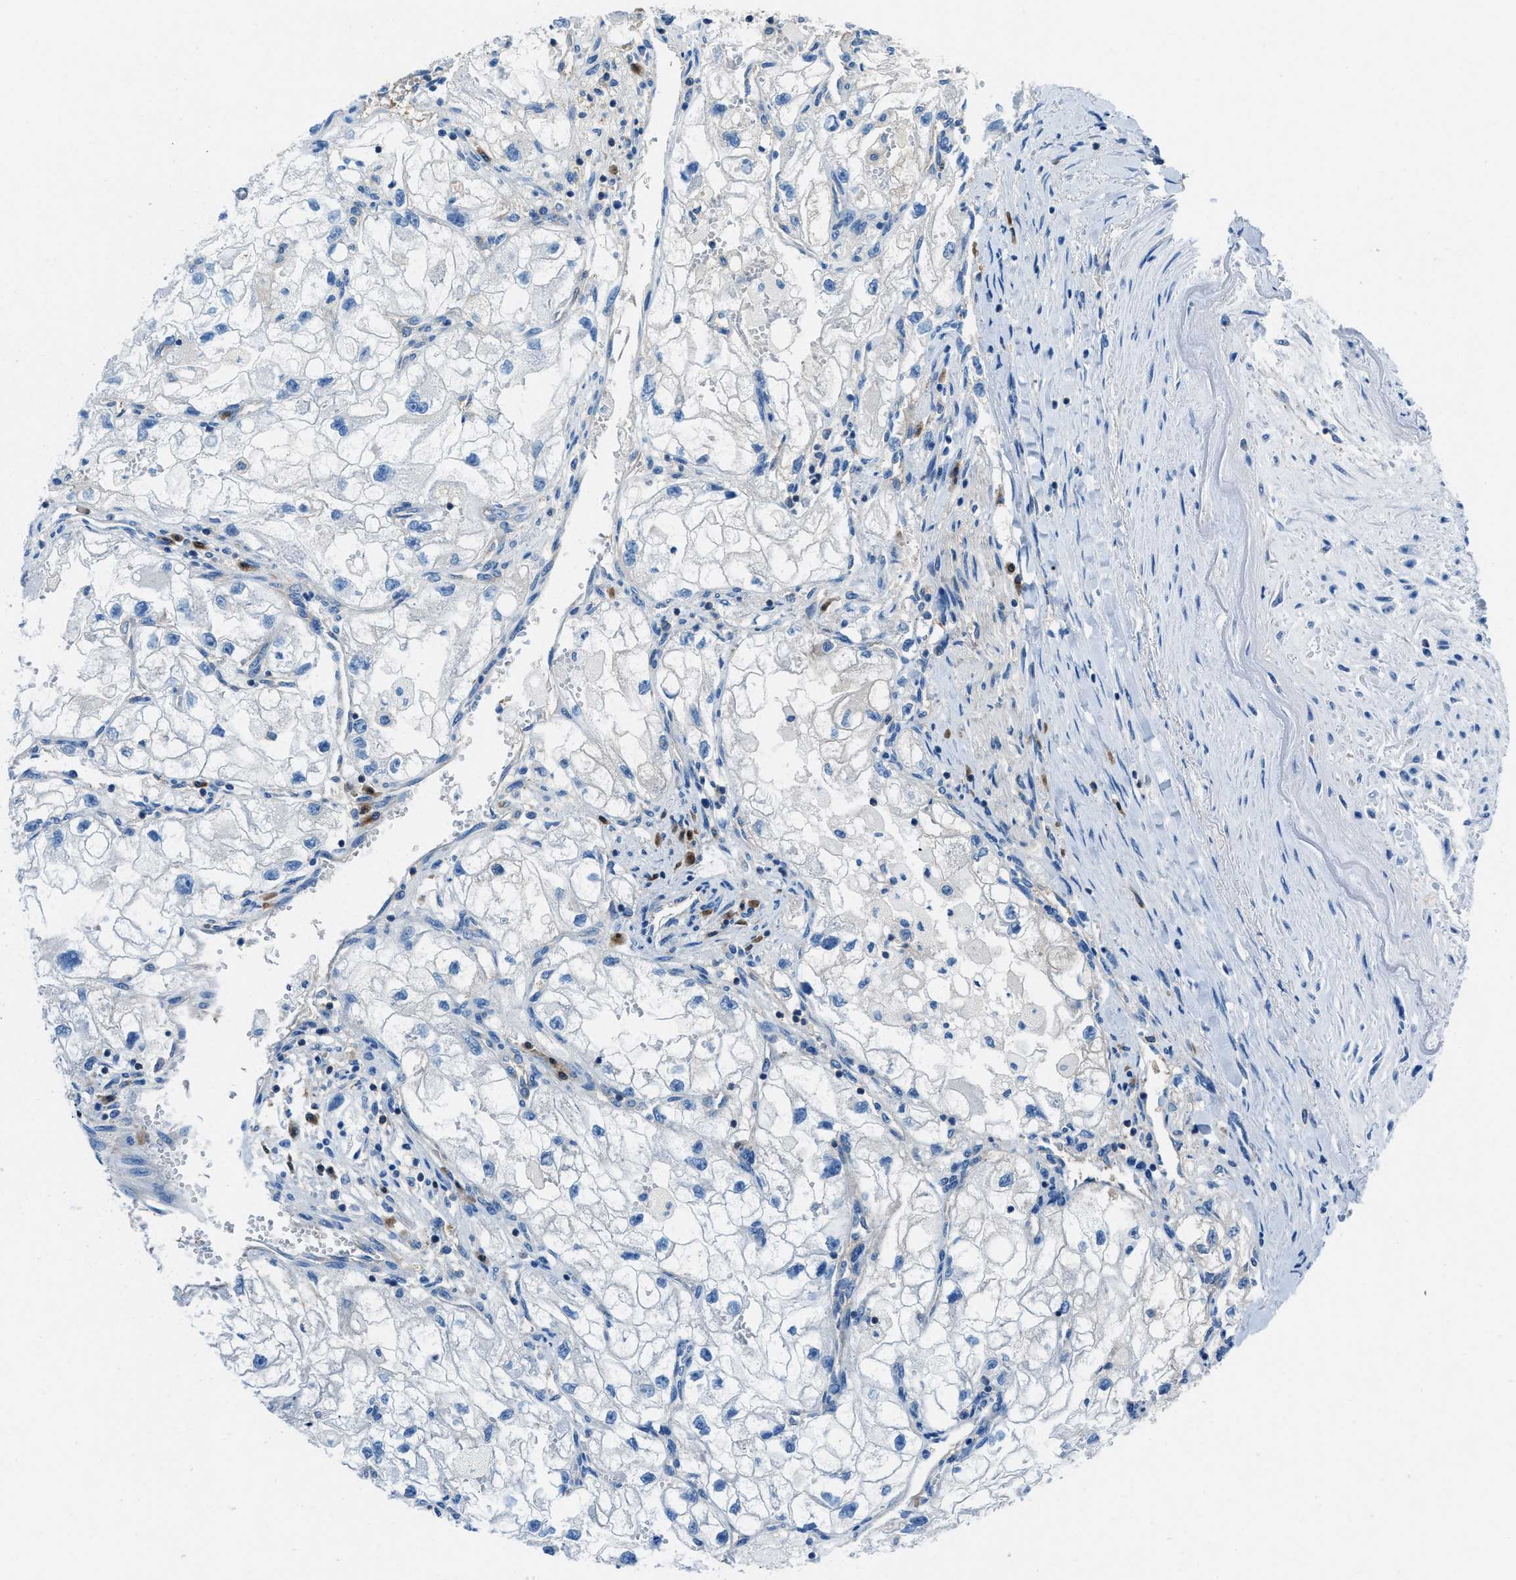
{"staining": {"intensity": "negative", "quantity": "none", "location": "none"}, "tissue": "renal cancer", "cell_type": "Tumor cells", "image_type": "cancer", "snomed": [{"axis": "morphology", "description": "Adenocarcinoma, NOS"}, {"axis": "topography", "description": "Kidney"}], "caption": "The histopathology image reveals no significant expression in tumor cells of renal cancer.", "gene": "SARS1", "patient": {"sex": "female", "age": 70}}